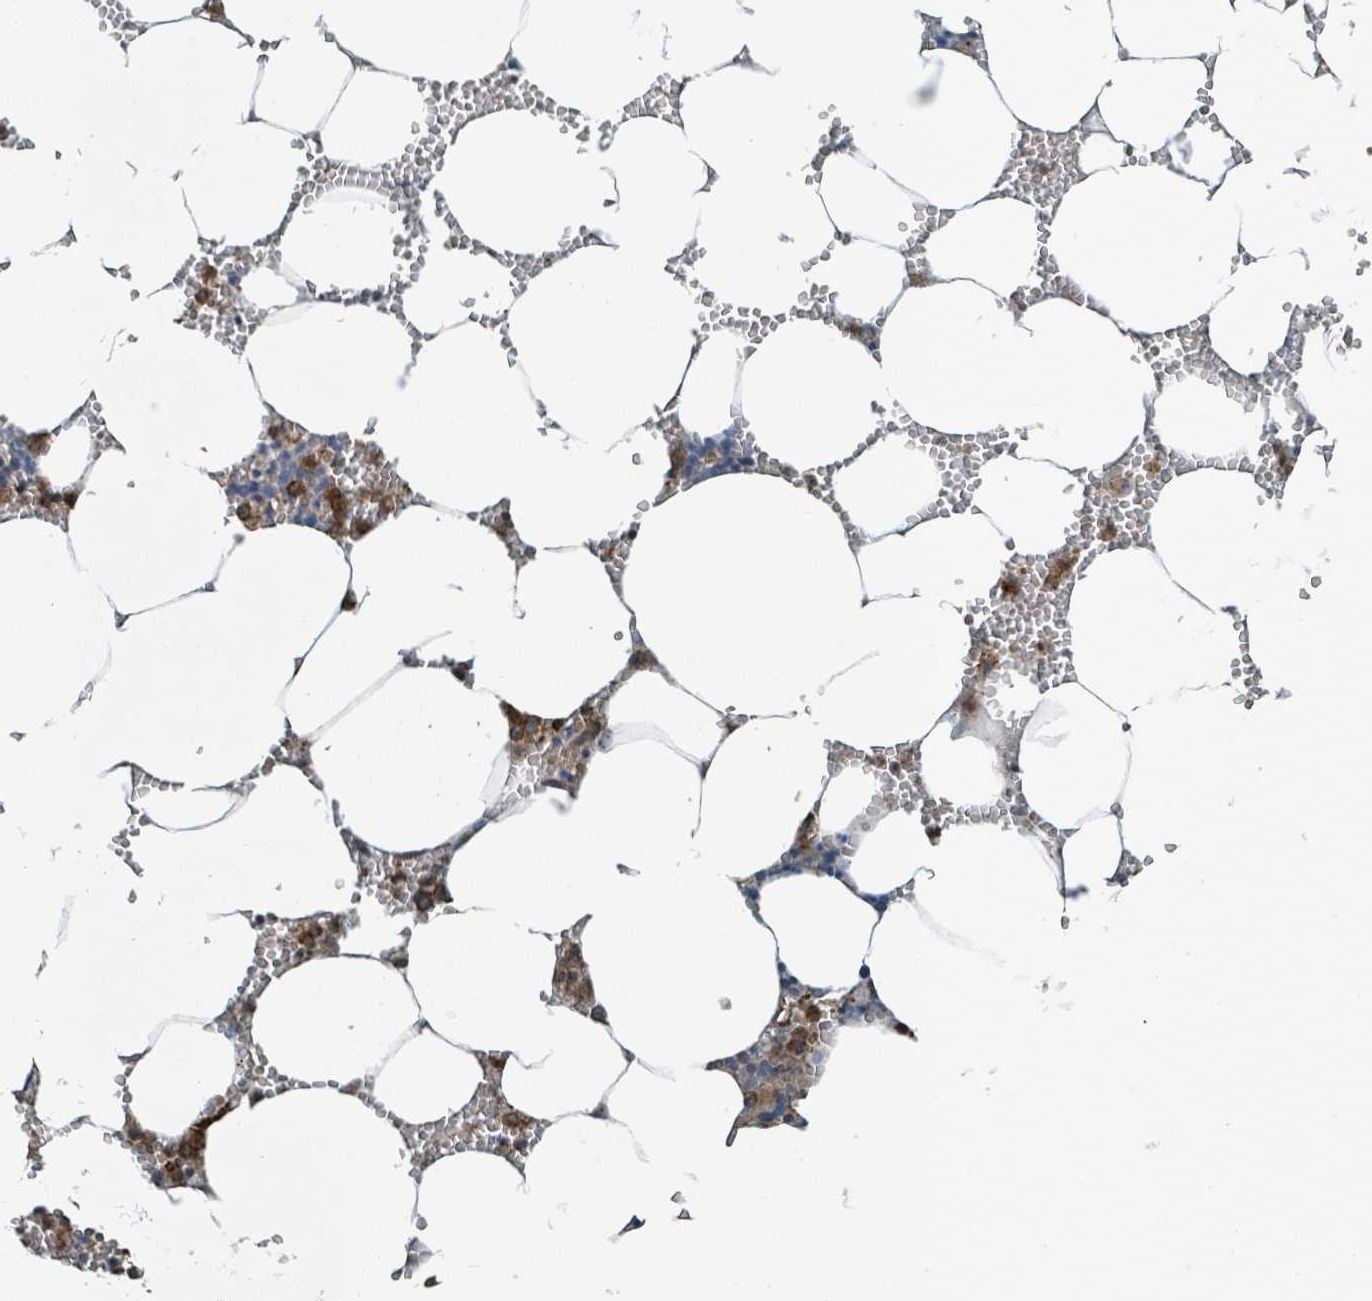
{"staining": {"intensity": "strong", "quantity": "25%-75%", "location": "cytoplasmic/membranous,nuclear"}, "tissue": "bone marrow", "cell_type": "Hematopoietic cells", "image_type": "normal", "snomed": [{"axis": "morphology", "description": "Normal tissue, NOS"}, {"axis": "topography", "description": "Bone marrow"}], "caption": "The photomicrograph reveals staining of benign bone marrow, revealing strong cytoplasmic/membranous,nuclear protein positivity (brown color) within hematopoietic cells. (IHC, brightfield microscopy, high magnification).", "gene": "RHPN2", "patient": {"sex": "male", "age": 70}}